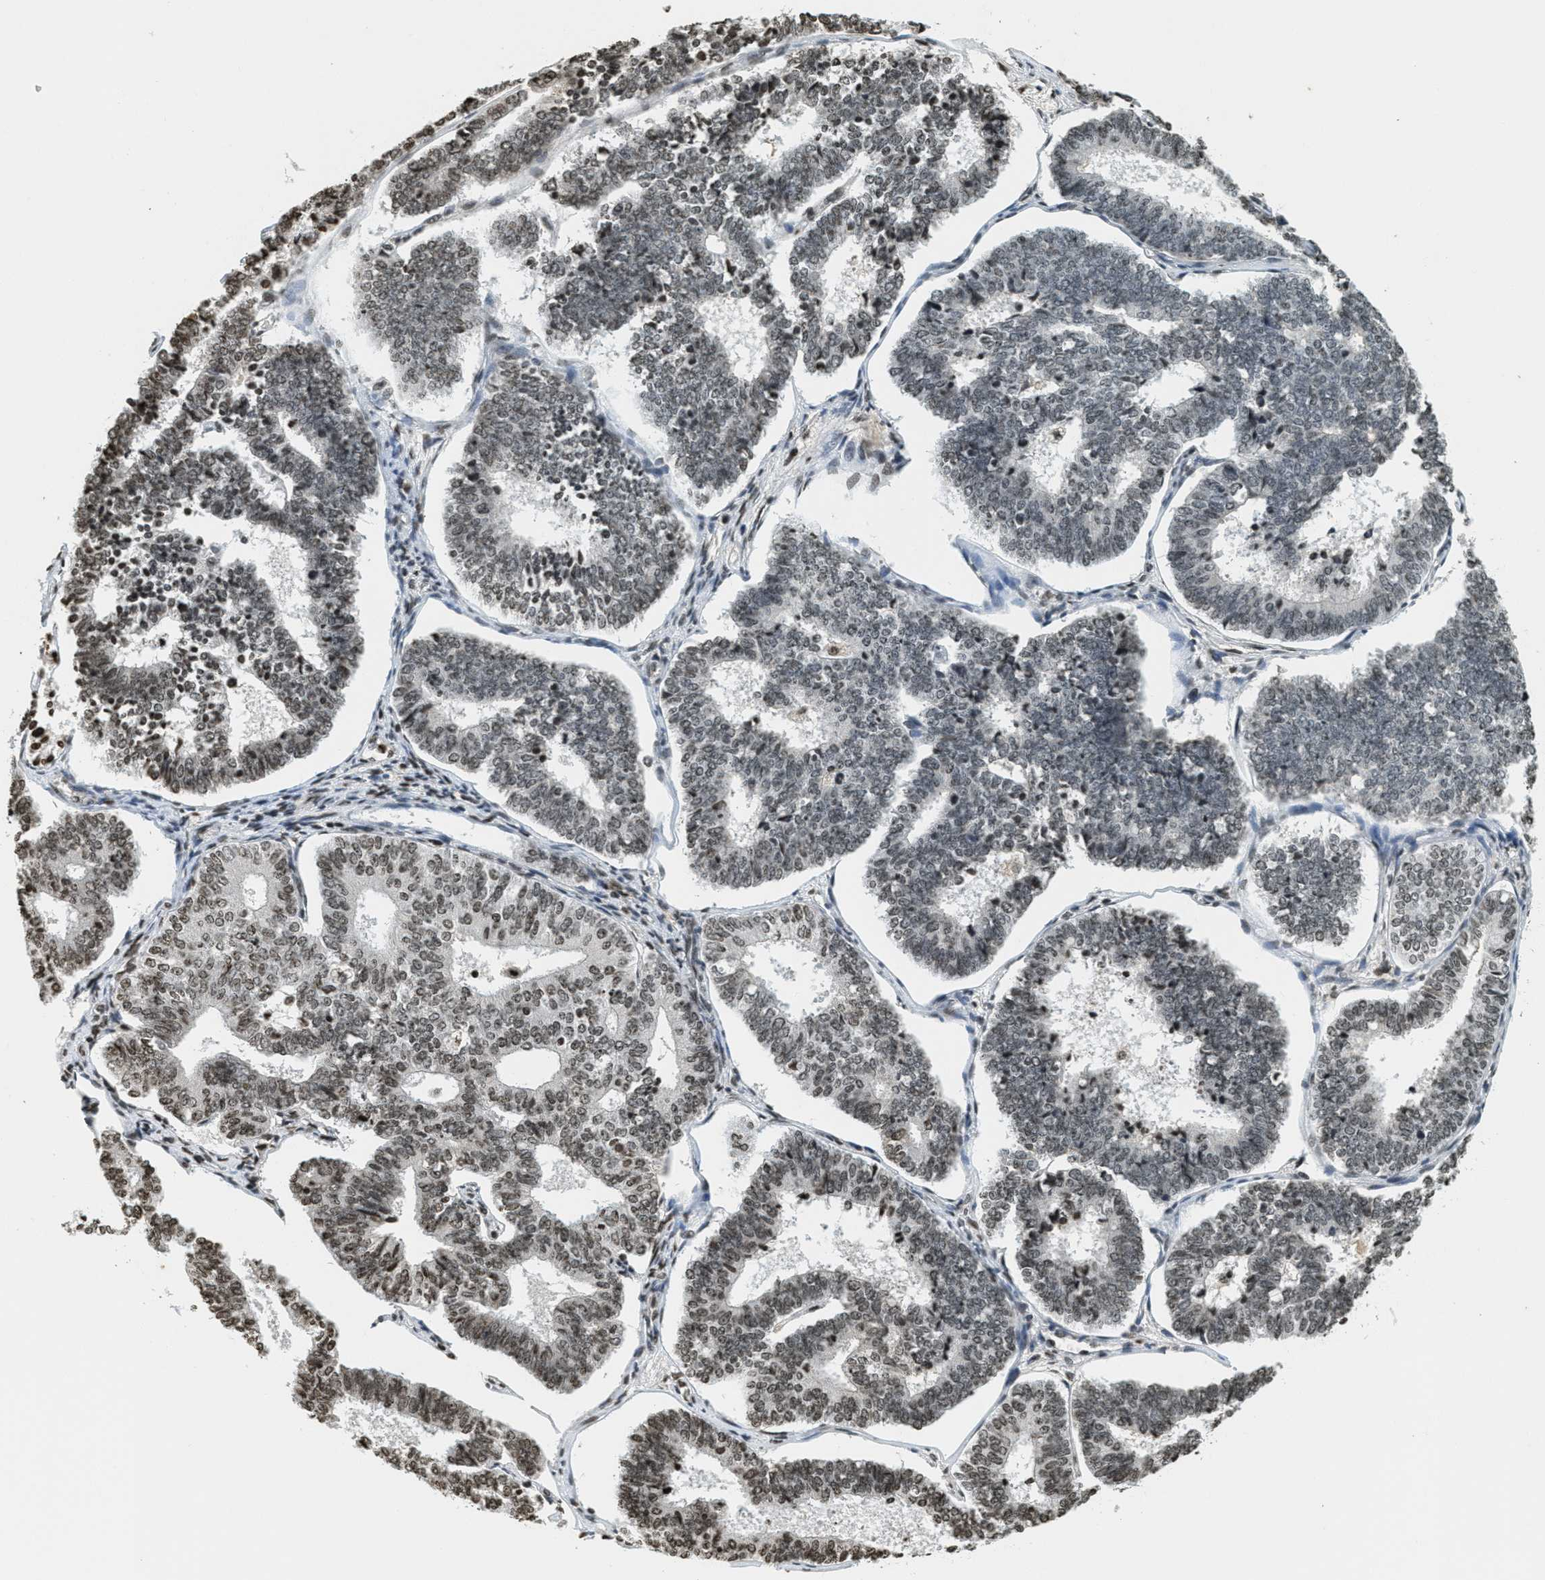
{"staining": {"intensity": "moderate", "quantity": "25%-75%", "location": "nuclear"}, "tissue": "endometrial cancer", "cell_type": "Tumor cells", "image_type": "cancer", "snomed": [{"axis": "morphology", "description": "Adenocarcinoma, NOS"}, {"axis": "topography", "description": "Endometrium"}], "caption": "High-power microscopy captured an immunohistochemistry (IHC) image of endometrial cancer (adenocarcinoma), revealing moderate nuclear staining in about 25%-75% of tumor cells. (Brightfield microscopy of DAB IHC at high magnification).", "gene": "LDB2", "patient": {"sex": "female", "age": 70}}